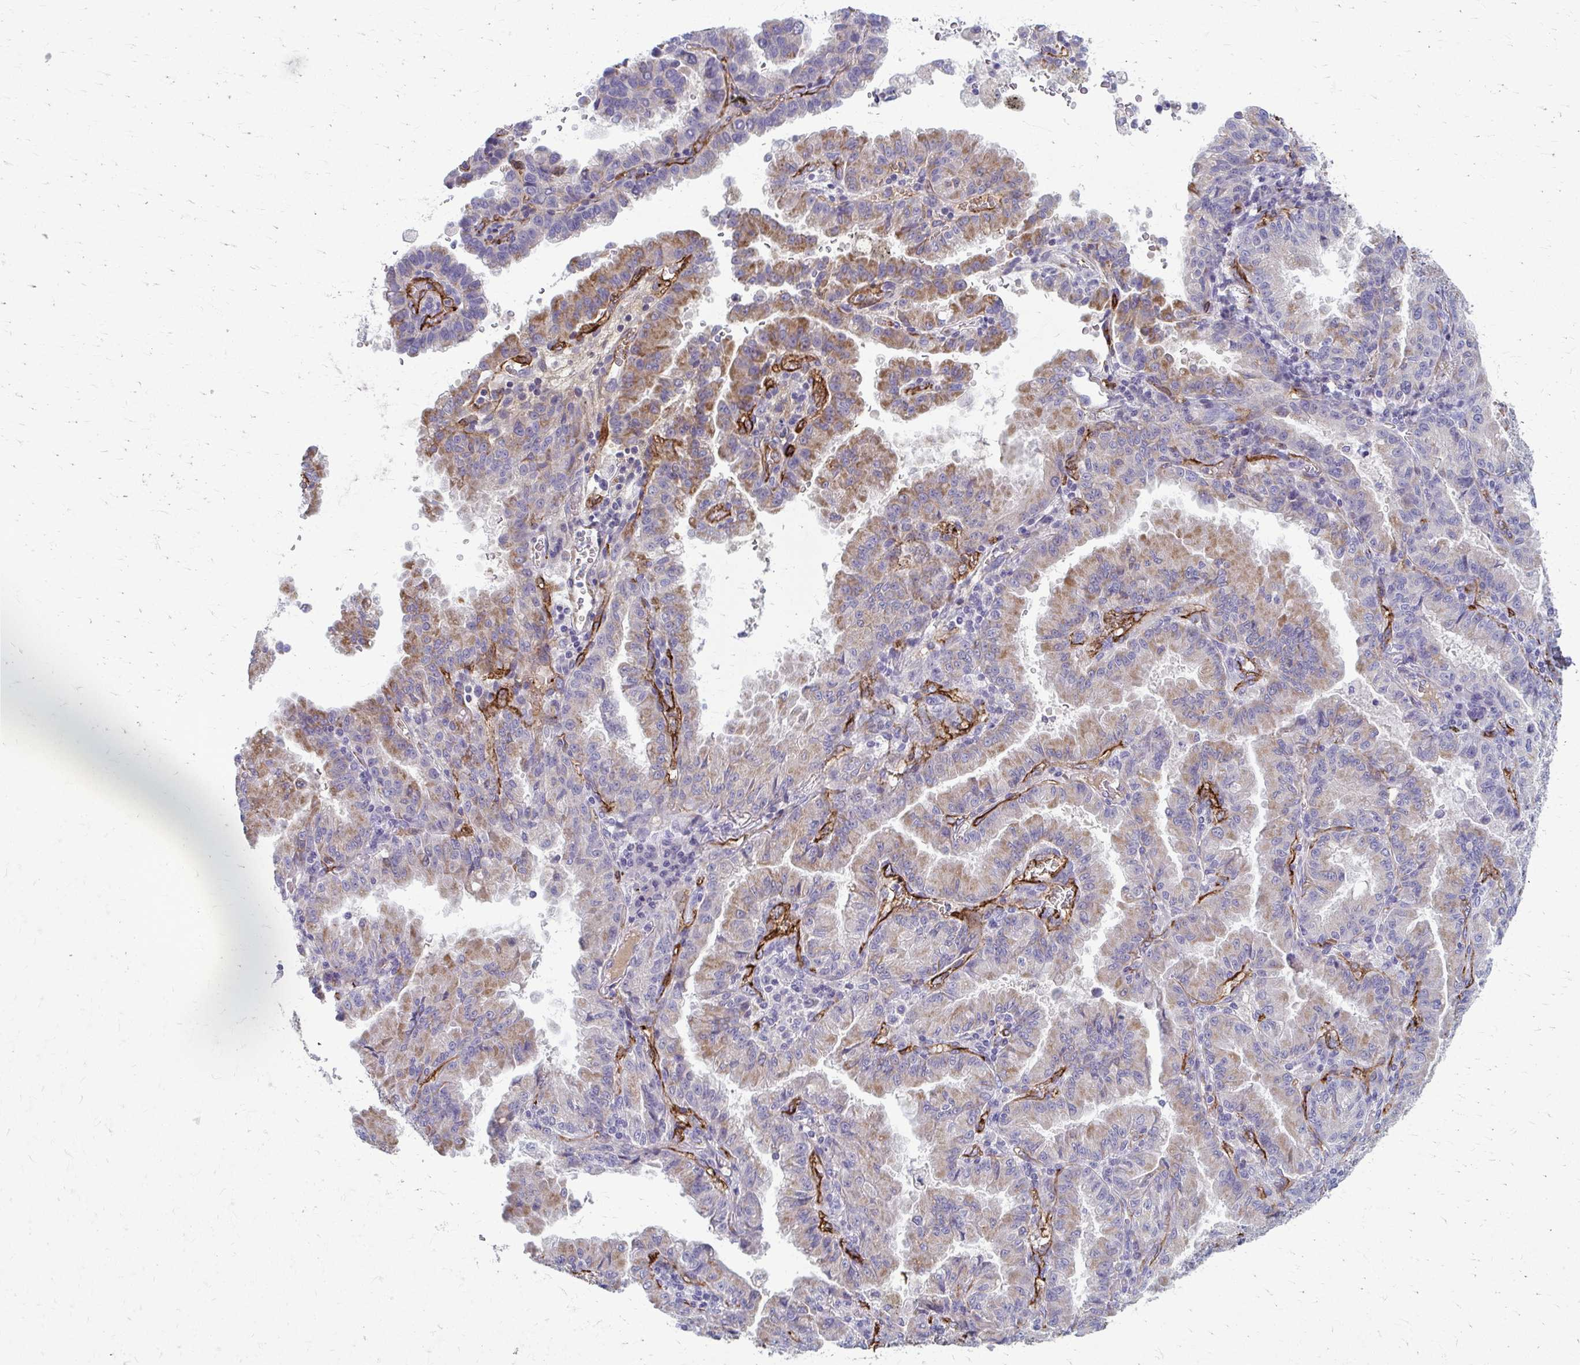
{"staining": {"intensity": "moderate", "quantity": "25%-75%", "location": "cytoplasmic/membranous"}, "tissue": "lung cancer", "cell_type": "Tumor cells", "image_type": "cancer", "snomed": [{"axis": "morphology", "description": "Adenocarcinoma, NOS"}, {"axis": "topography", "description": "Lymph node"}, {"axis": "topography", "description": "Lung"}], "caption": "Immunohistochemical staining of human lung adenocarcinoma exhibits moderate cytoplasmic/membranous protein staining in approximately 25%-75% of tumor cells.", "gene": "ADIPOQ", "patient": {"sex": "male", "age": 66}}